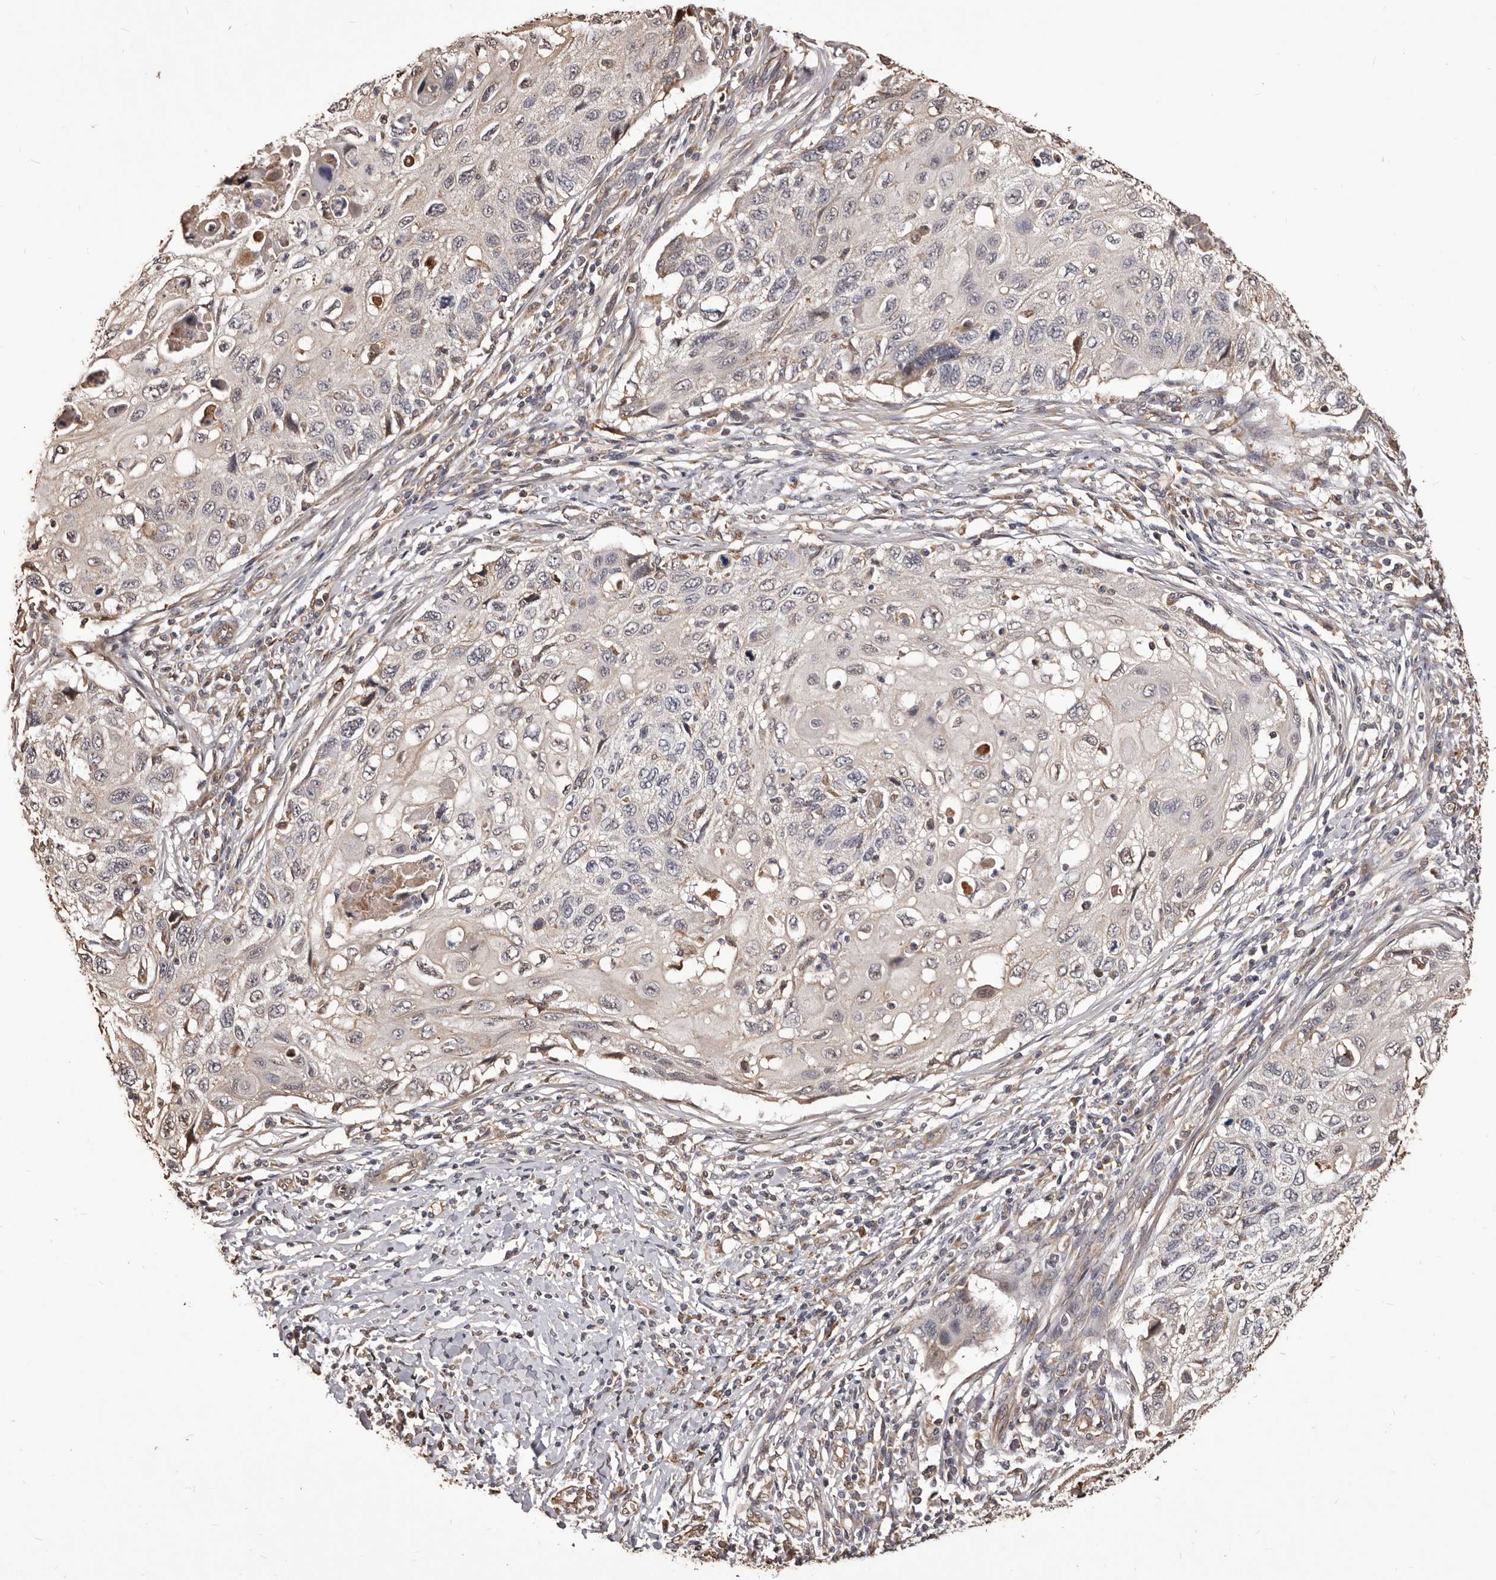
{"staining": {"intensity": "negative", "quantity": "none", "location": "none"}, "tissue": "cervical cancer", "cell_type": "Tumor cells", "image_type": "cancer", "snomed": [{"axis": "morphology", "description": "Squamous cell carcinoma, NOS"}, {"axis": "topography", "description": "Cervix"}], "caption": "Immunohistochemical staining of human cervical cancer displays no significant positivity in tumor cells.", "gene": "ALPK1", "patient": {"sex": "female", "age": 70}}